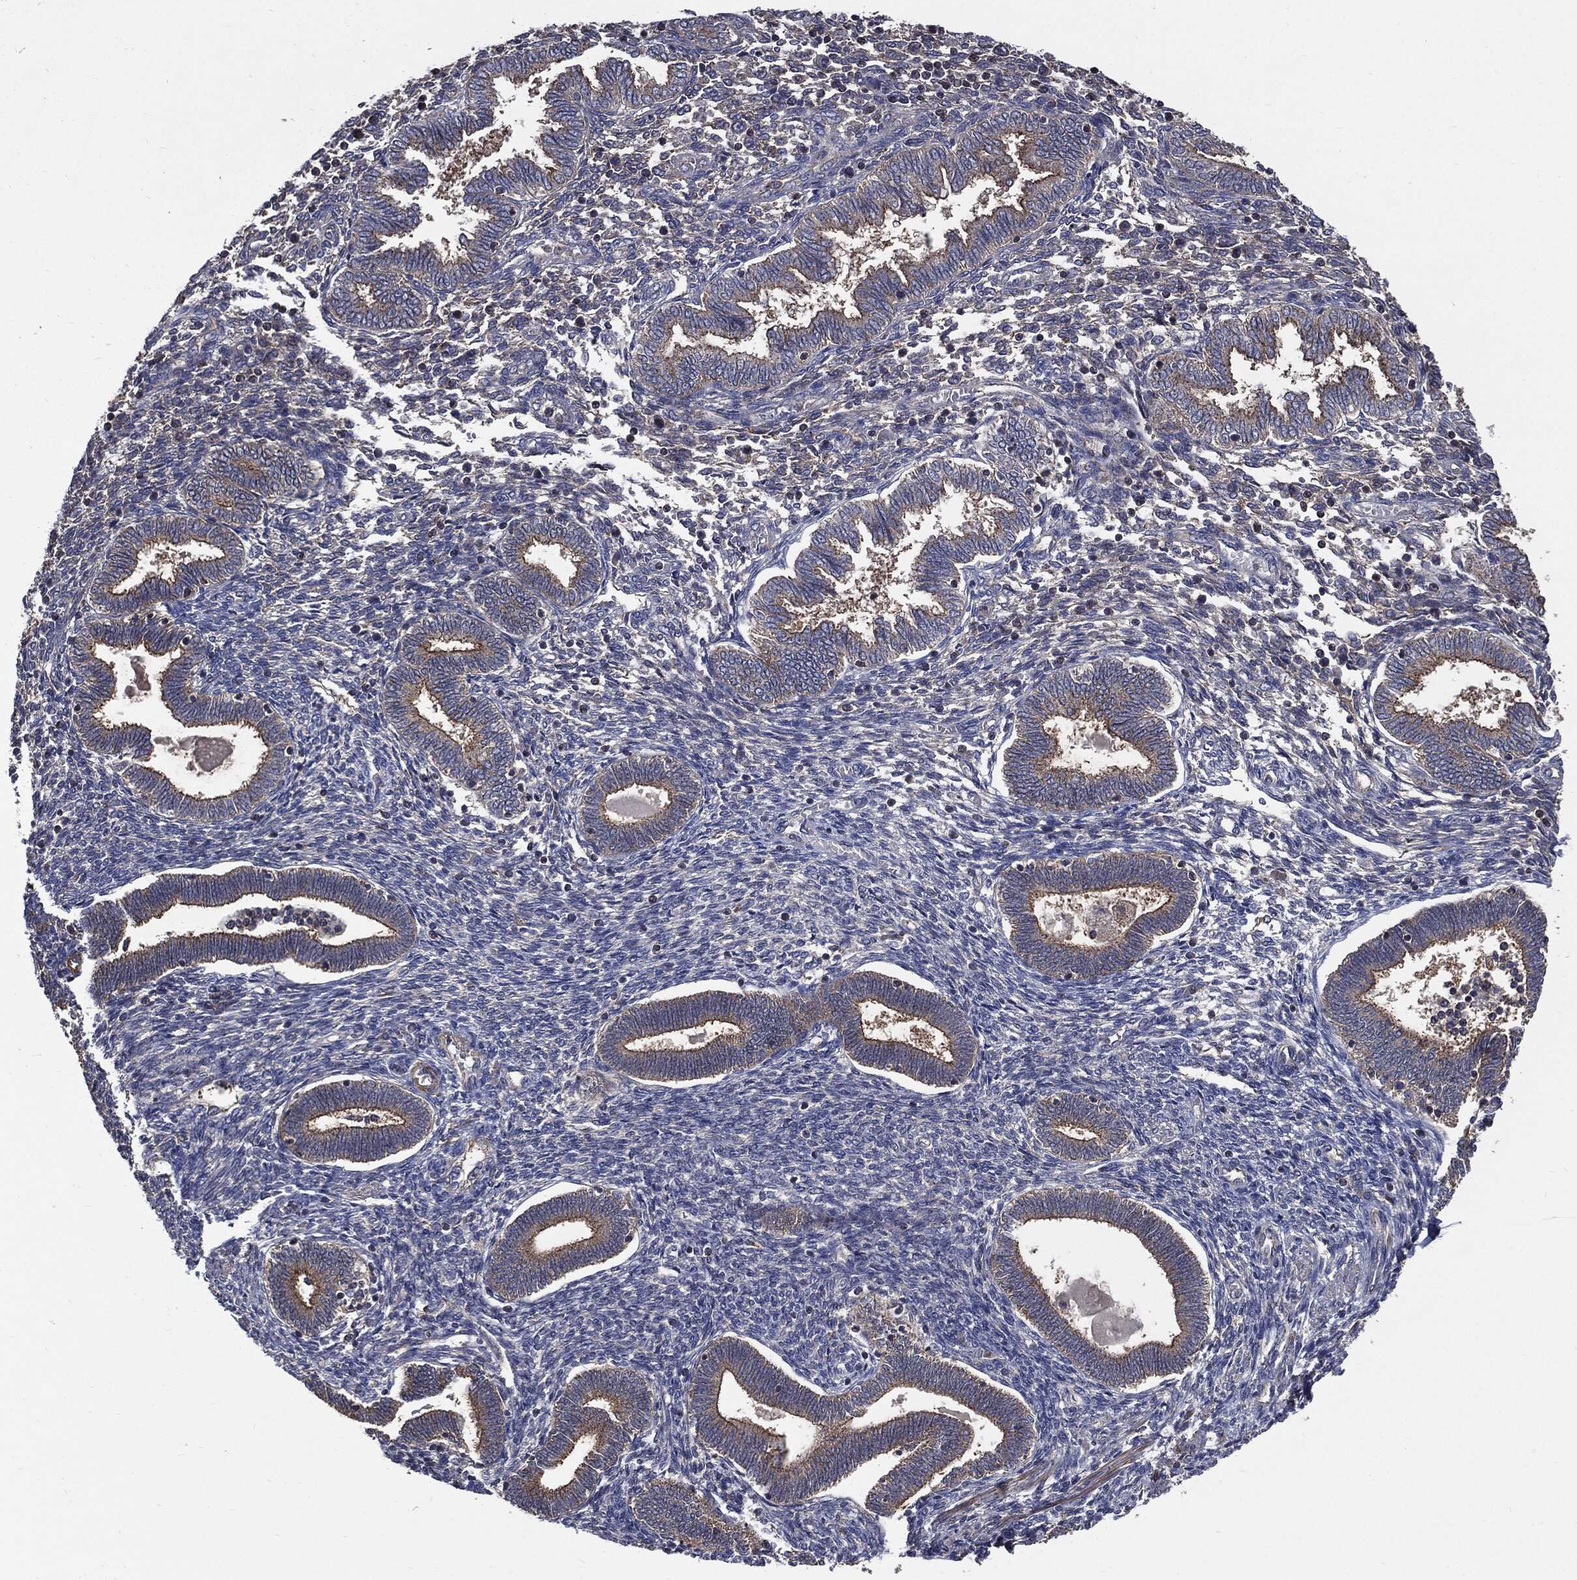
{"staining": {"intensity": "negative", "quantity": "none", "location": "none"}, "tissue": "endometrium", "cell_type": "Cells in endometrial stroma", "image_type": "normal", "snomed": [{"axis": "morphology", "description": "Normal tissue, NOS"}, {"axis": "topography", "description": "Endometrium"}], "caption": "Normal endometrium was stained to show a protein in brown. There is no significant expression in cells in endometrial stroma. The staining is performed using DAB brown chromogen with nuclei counter-stained in using hematoxylin.", "gene": "PDCD6IP", "patient": {"sex": "female", "age": 42}}